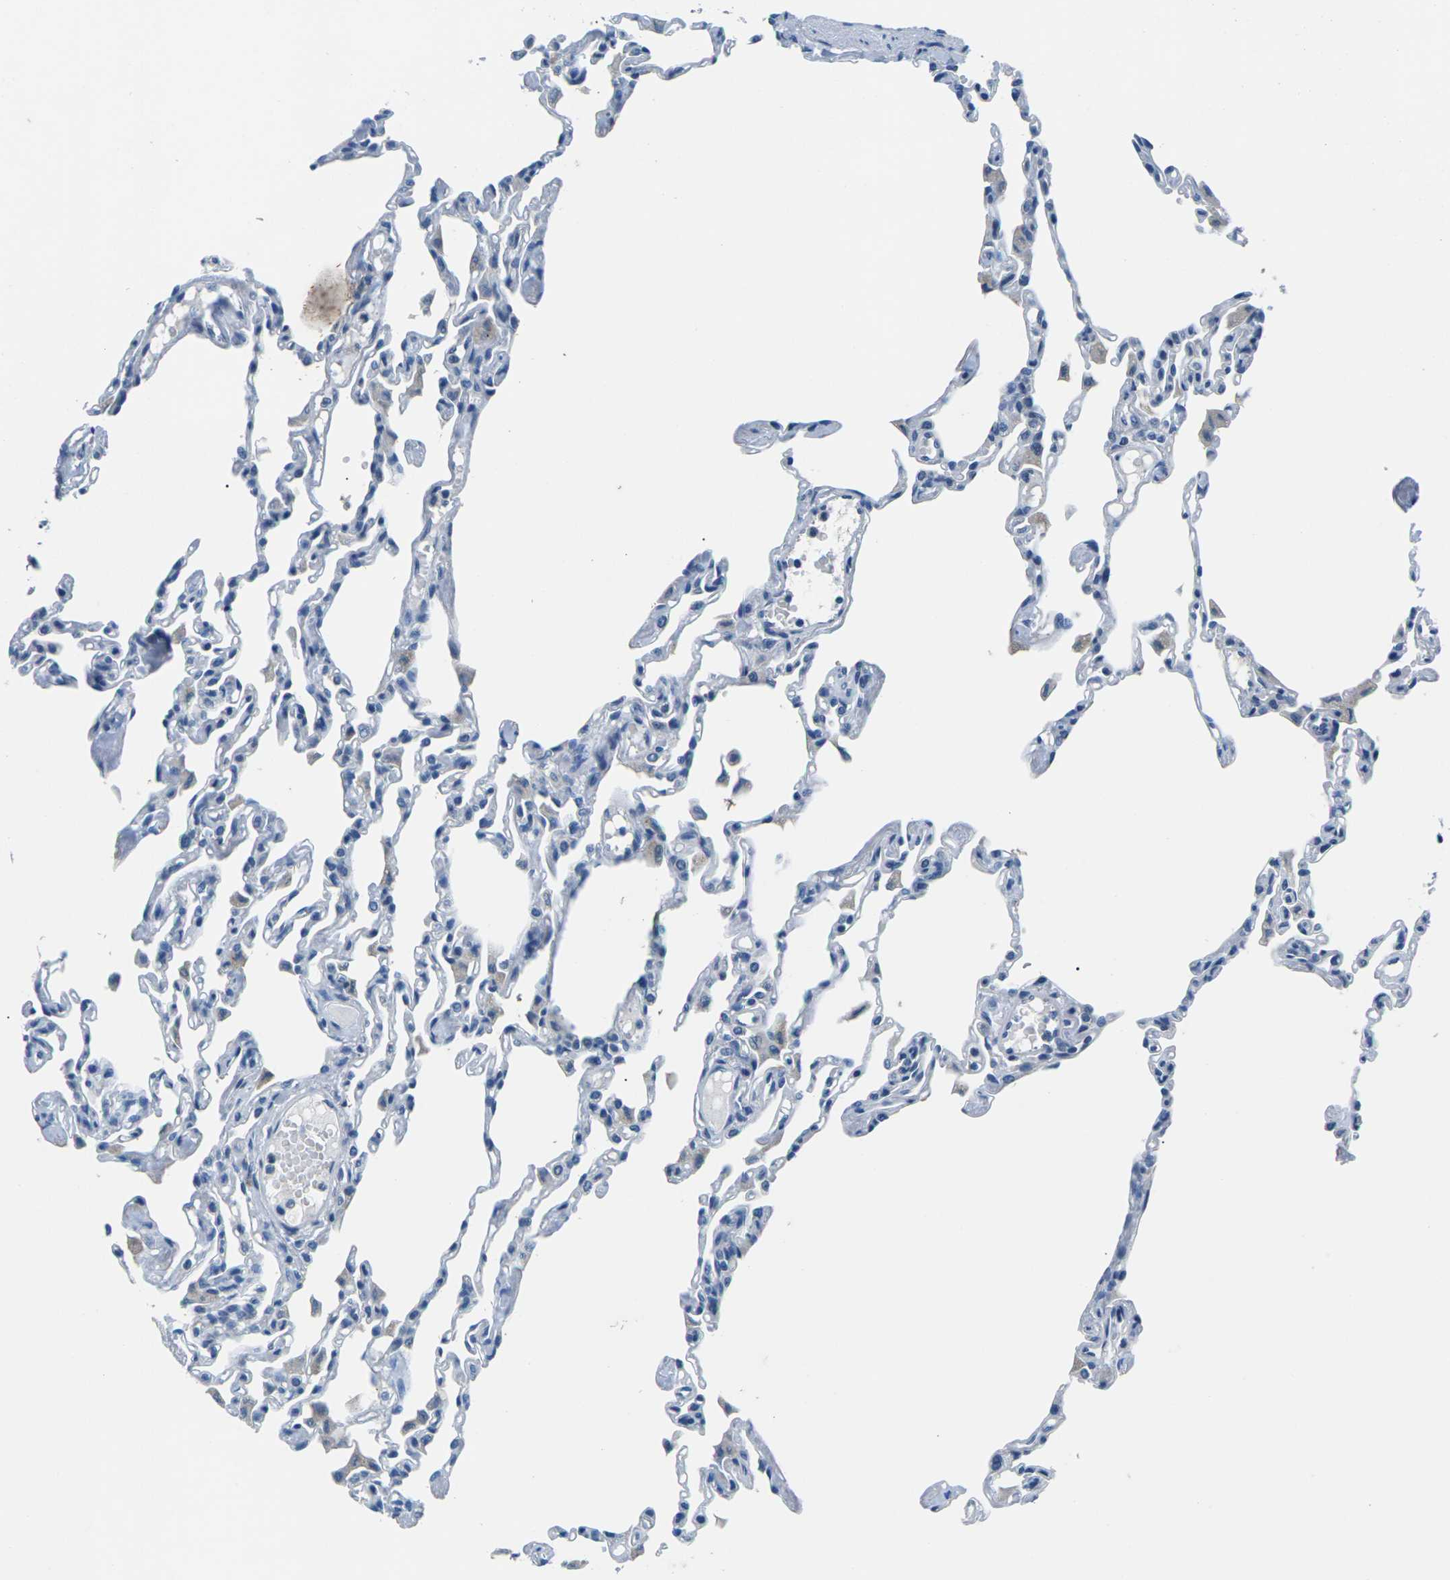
{"staining": {"intensity": "negative", "quantity": "none", "location": "none"}, "tissue": "lung", "cell_type": "Alveolar cells", "image_type": "normal", "snomed": [{"axis": "morphology", "description": "Normal tissue, NOS"}, {"axis": "topography", "description": "Lung"}], "caption": "This is a photomicrograph of IHC staining of benign lung, which shows no positivity in alveolar cells. The staining is performed using DAB brown chromogen with nuclei counter-stained in using hematoxylin.", "gene": "UMOD", "patient": {"sex": "female", "age": 49}}